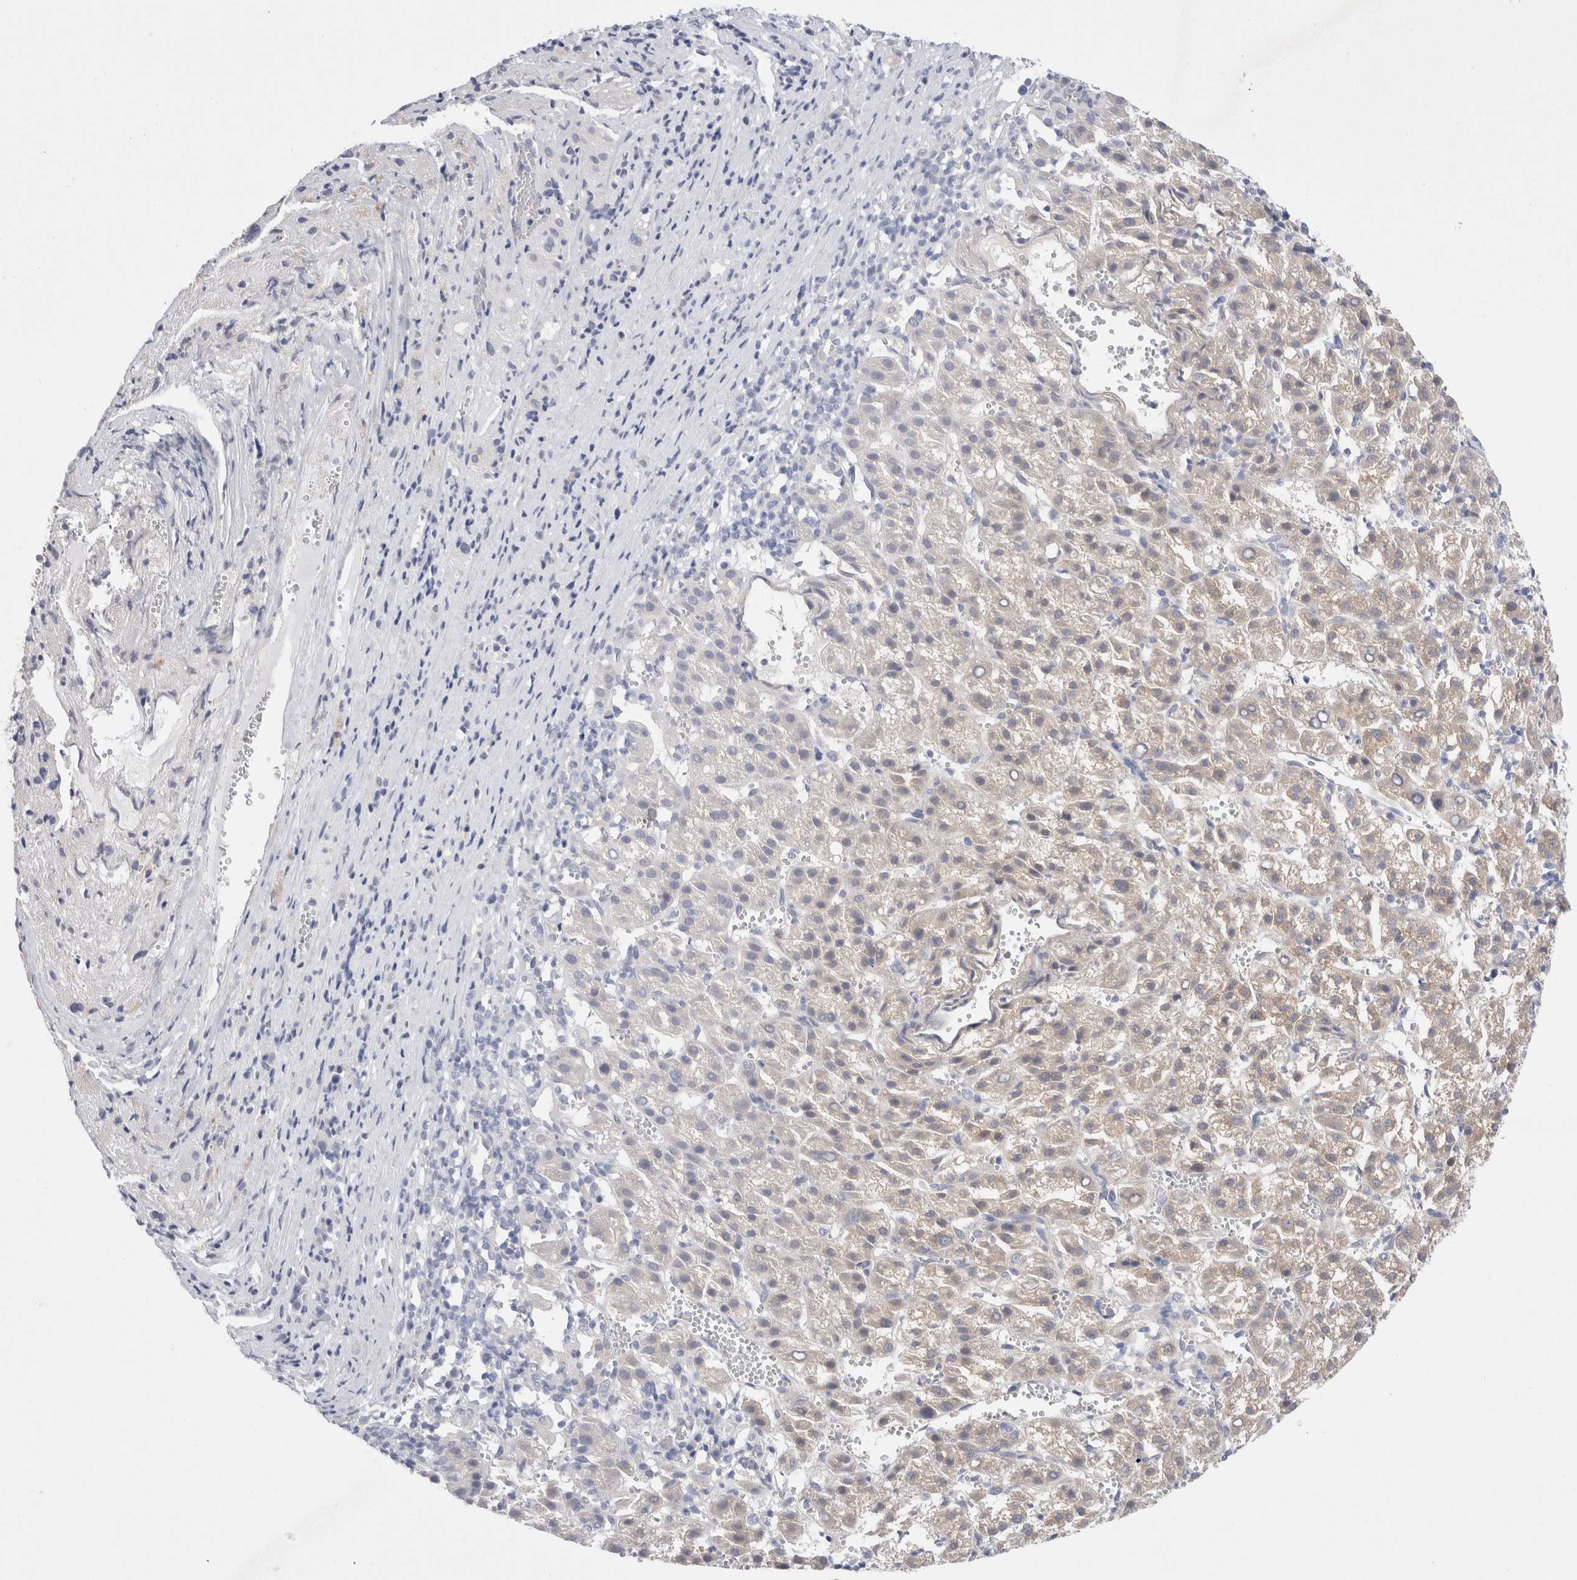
{"staining": {"intensity": "weak", "quantity": "<25%", "location": "cytoplasmic/membranous"}, "tissue": "liver cancer", "cell_type": "Tumor cells", "image_type": "cancer", "snomed": [{"axis": "morphology", "description": "Carcinoma, Hepatocellular, NOS"}, {"axis": "topography", "description": "Liver"}], "caption": "A histopathology image of liver cancer stained for a protein displays no brown staining in tumor cells.", "gene": "WIPF2", "patient": {"sex": "female", "age": 58}}